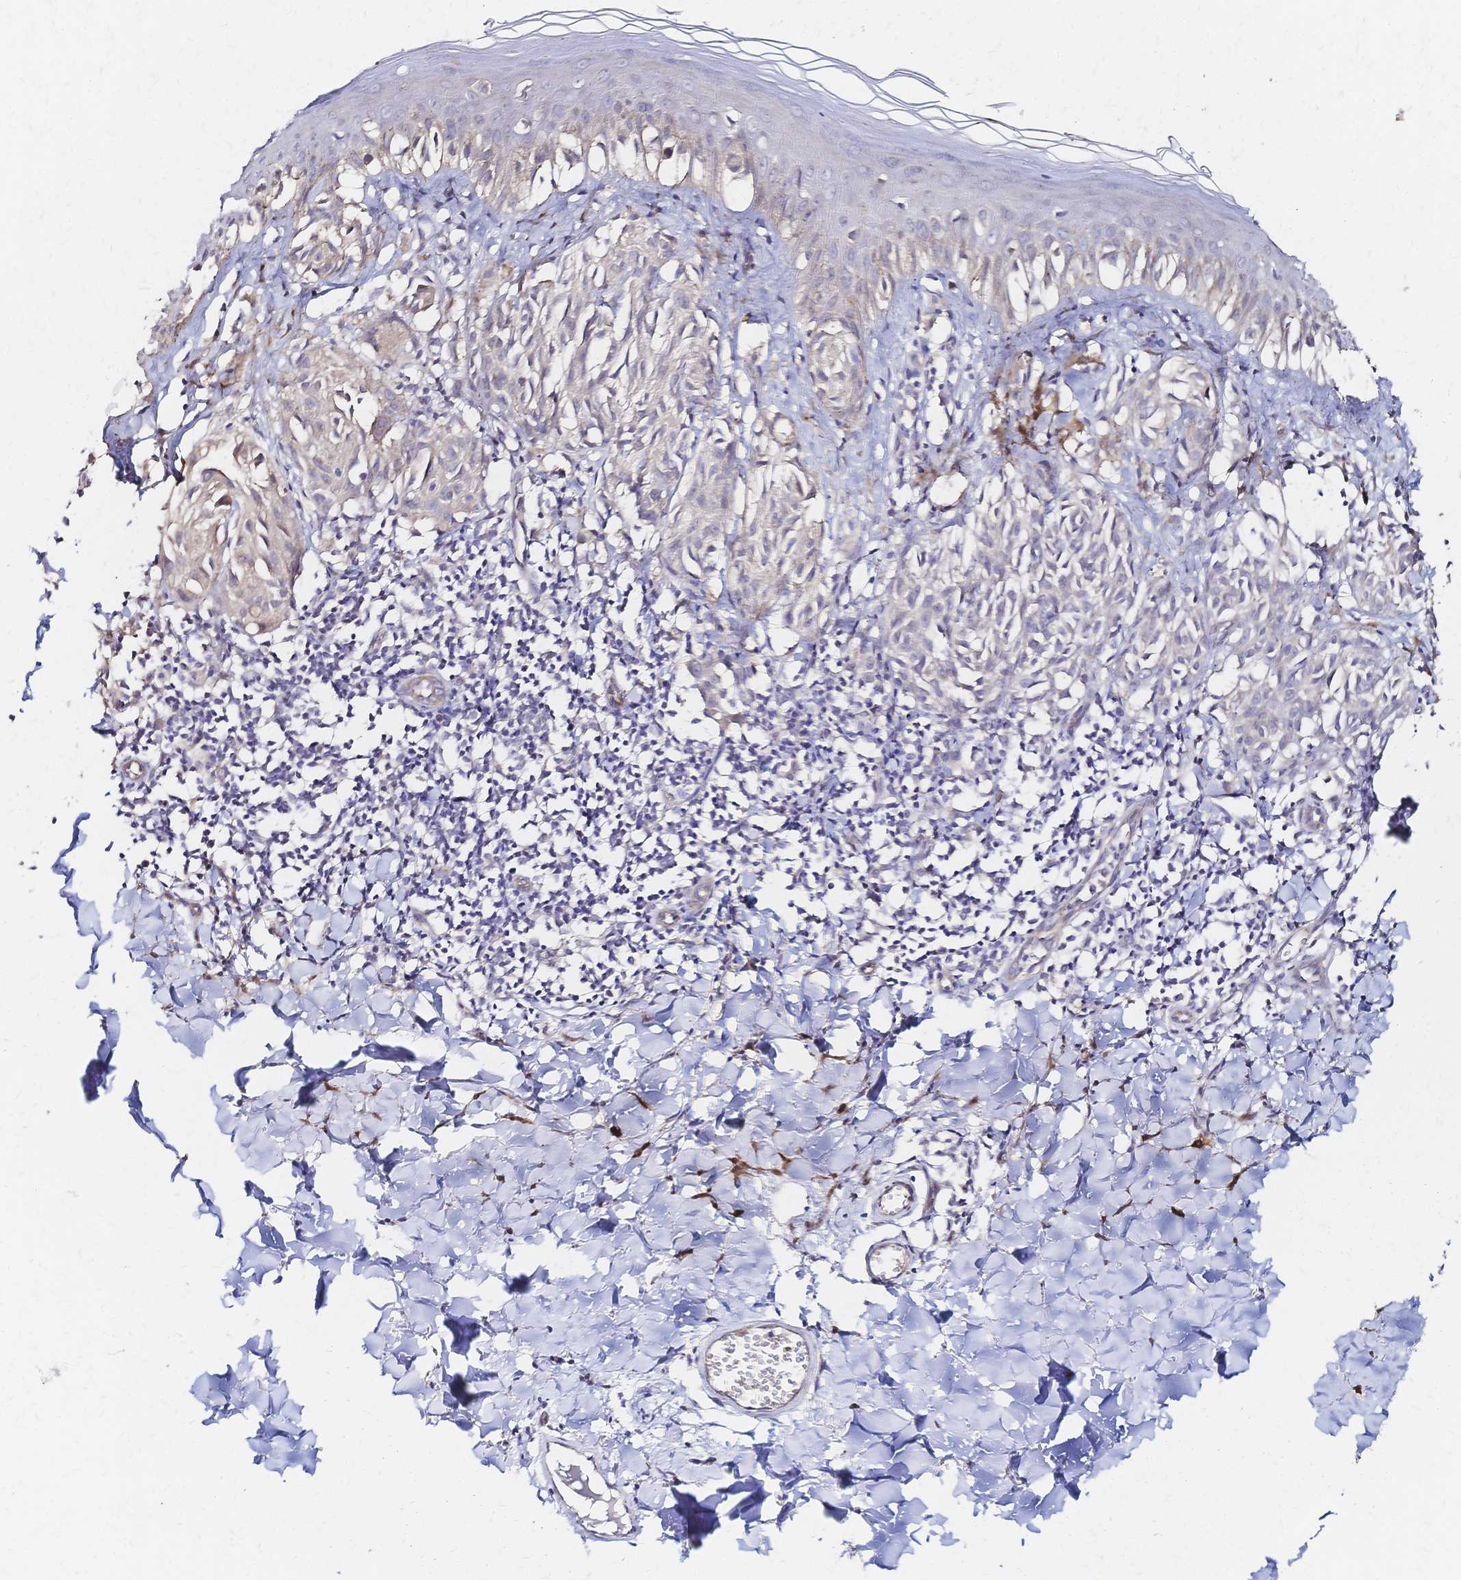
{"staining": {"intensity": "negative", "quantity": "none", "location": "none"}, "tissue": "melanoma", "cell_type": "Tumor cells", "image_type": "cancer", "snomed": [{"axis": "morphology", "description": "Malignant melanoma, NOS"}, {"axis": "topography", "description": "Skin"}], "caption": "Malignant melanoma stained for a protein using immunohistochemistry (IHC) shows no staining tumor cells.", "gene": "SLC5A1", "patient": {"sex": "female", "age": 38}}